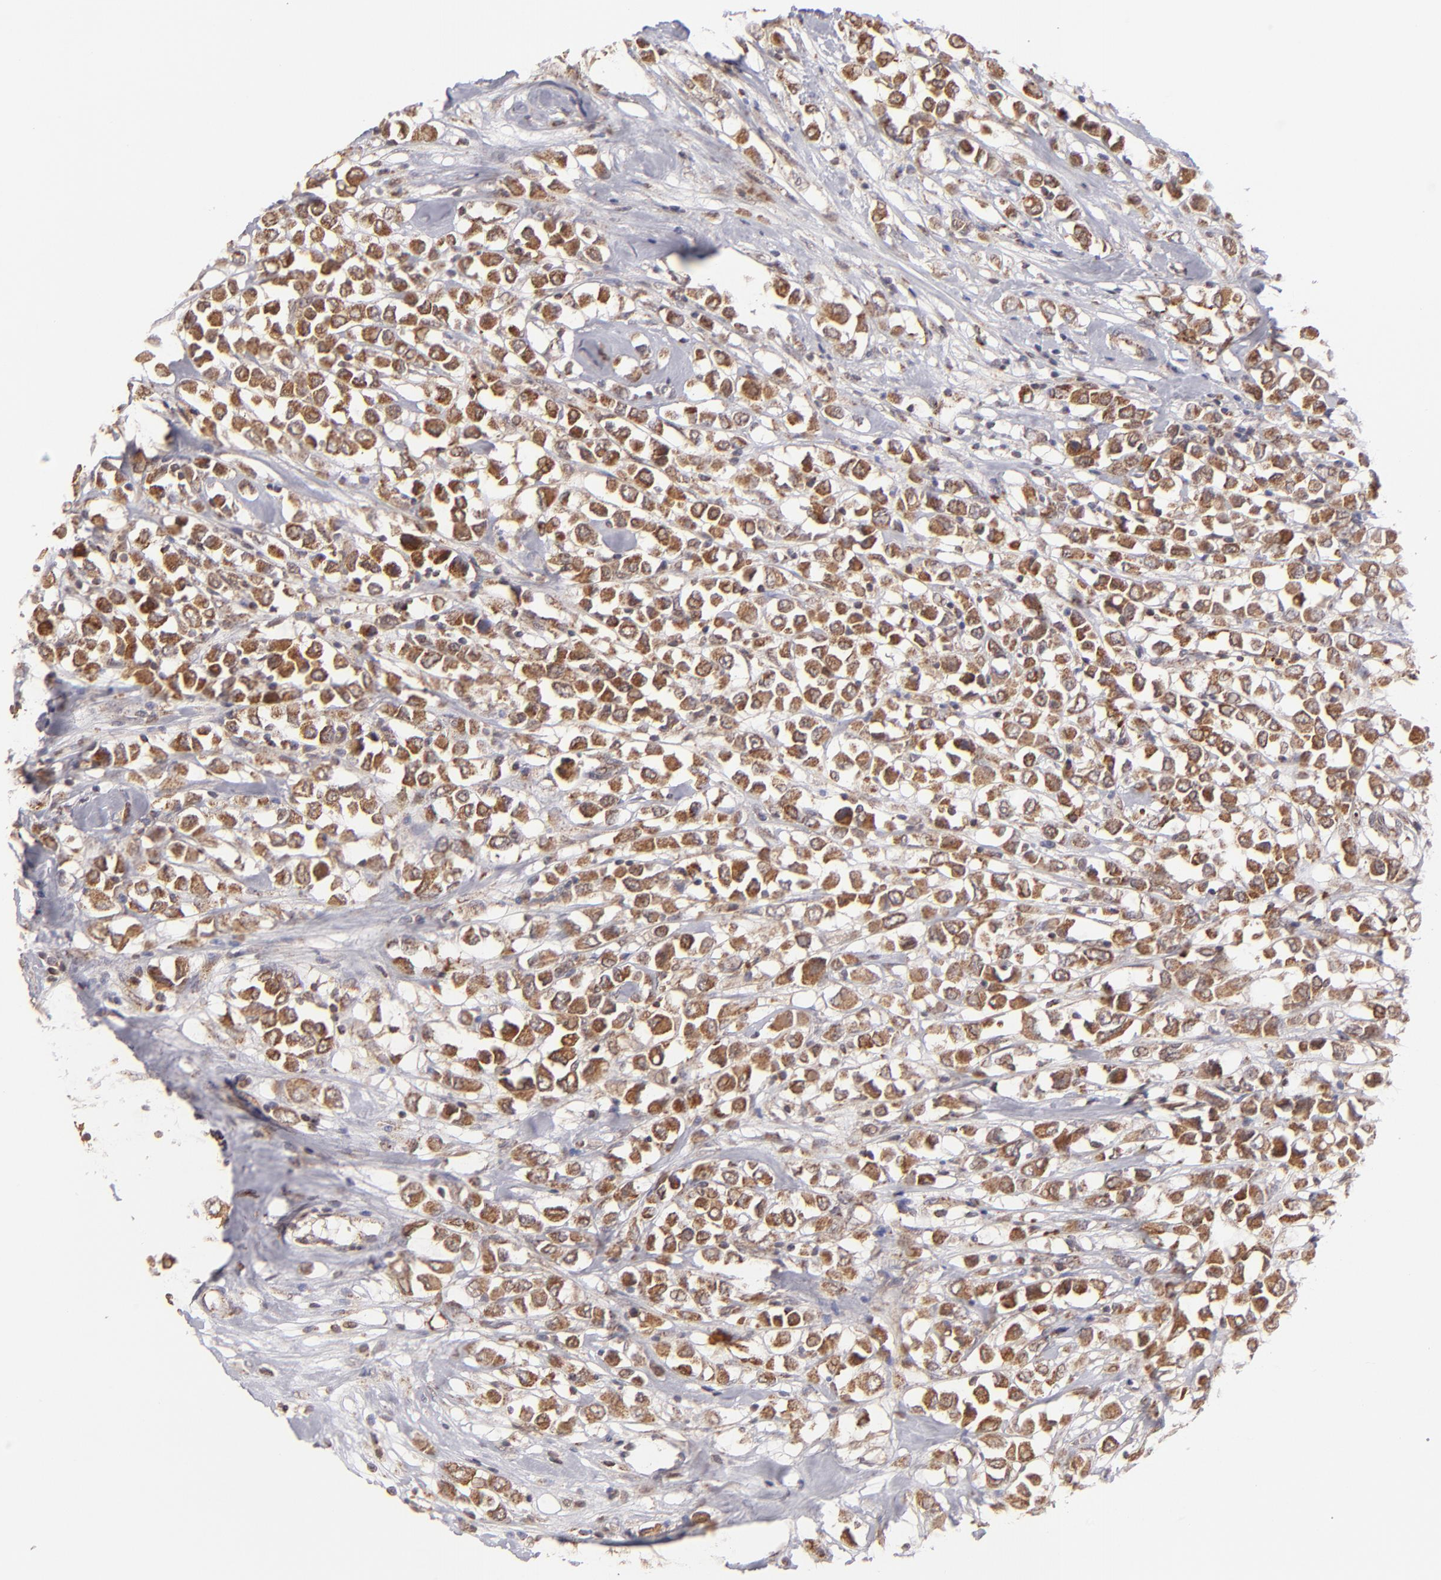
{"staining": {"intensity": "moderate", "quantity": ">75%", "location": "cytoplasmic/membranous"}, "tissue": "breast cancer", "cell_type": "Tumor cells", "image_type": "cancer", "snomed": [{"axis": "morphology", "description": "Duct carcinoma"}, {"axis": "topography", "description": "Breast"}], "caption": "Breast cancer tissue reveals moderate cytoplasmic/membranous staining in approximately >75% of tumor cells, visualized by immunohistochemistry.", "gene": "SLC15A1", "patient": {"sex": "female", "age": 61}}